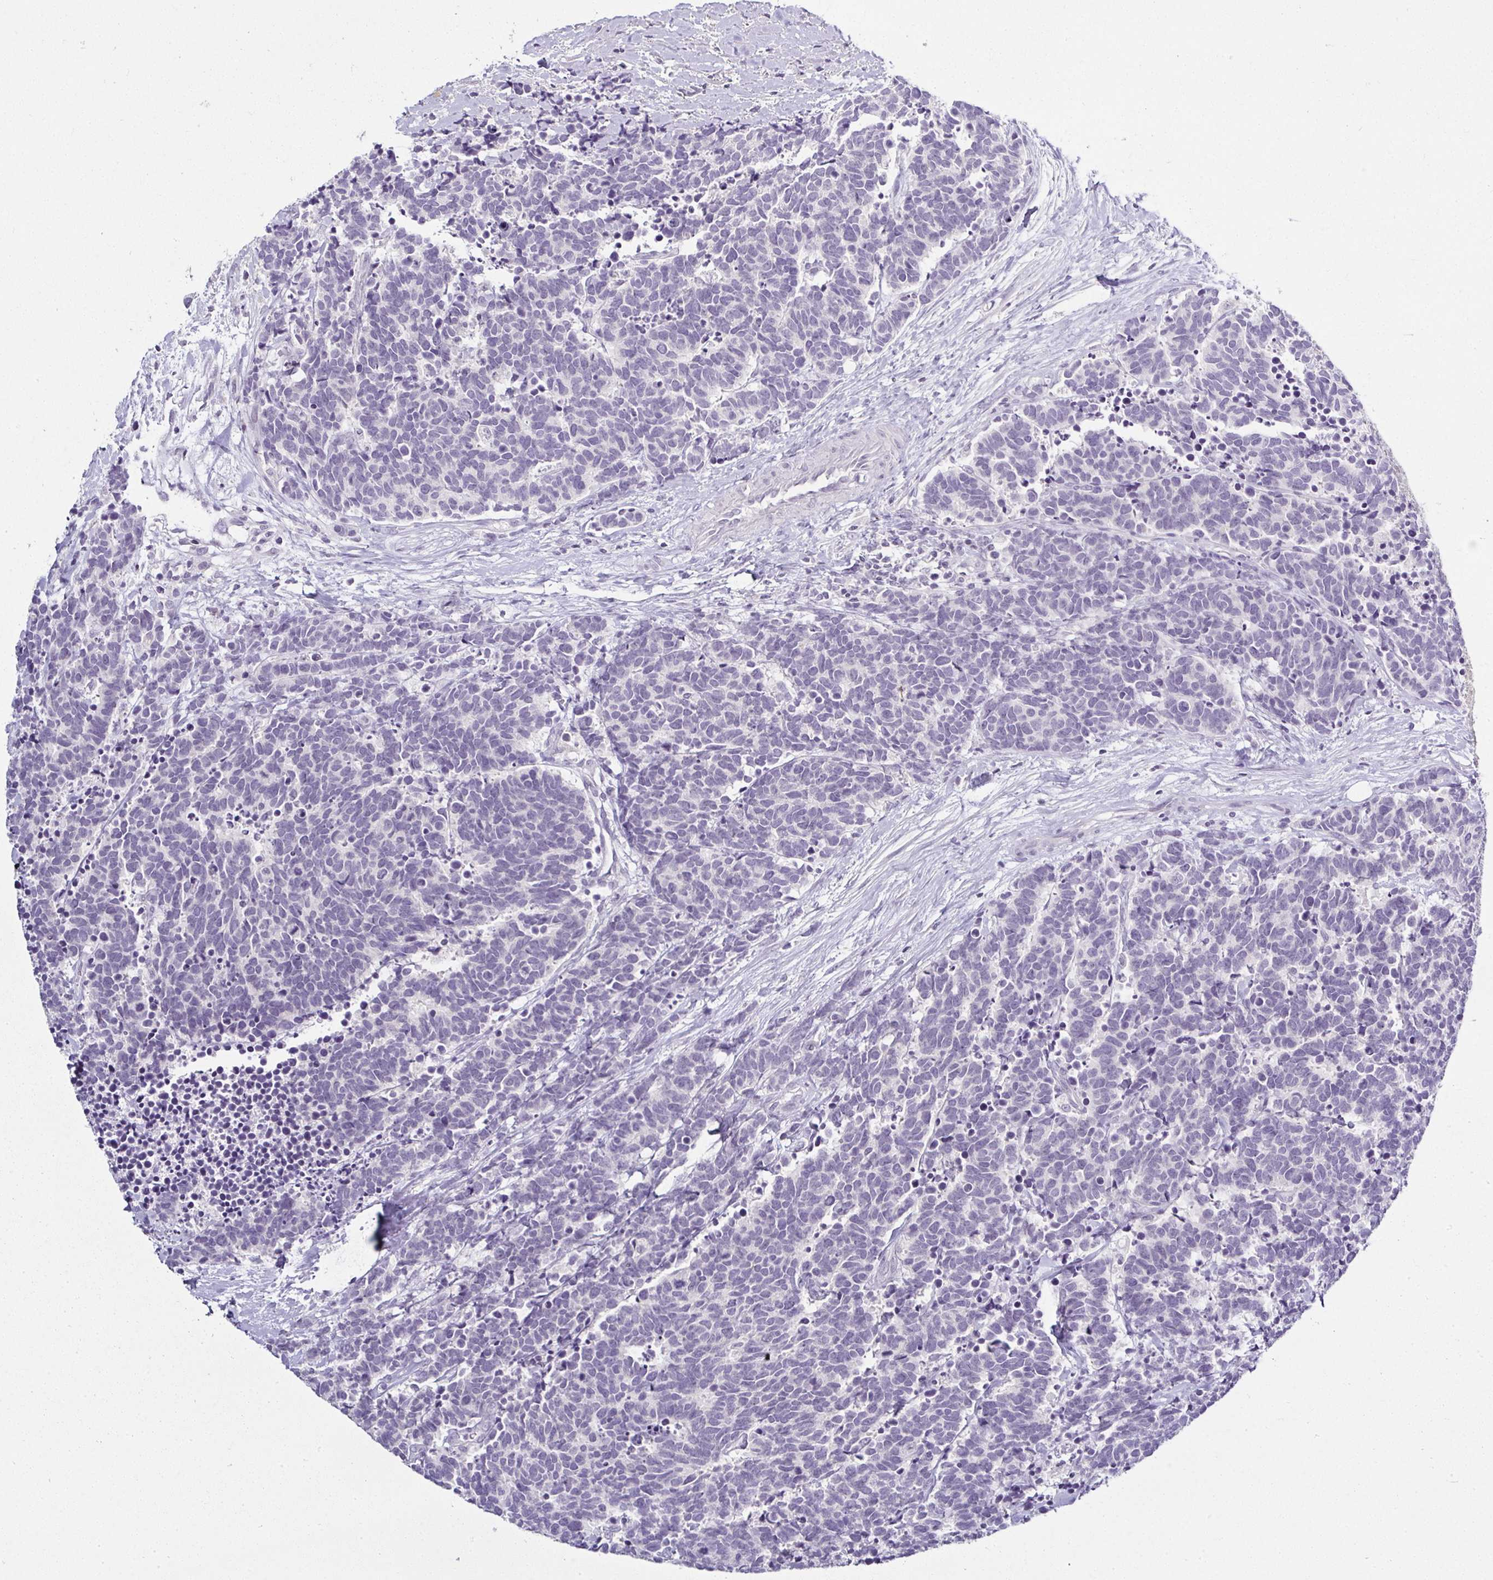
{"staining": {"intensity": "negative", "quantity": "none", "location": "none"}, "tissue": "carcinoid", "cell_type": "Tumor cells", "image_type": "cancer", "snomed": [{"axis": "morphology", "description": "Carcinoma, NOS"}, {"axis": "morphology", "description": "Carcinoid, malignant, NOS"}, {"axis": "topography", "description": "Prostate"}], "caption": "High power microscopy image of an immunohistochemistry (IHC) image of carcinoid, revealing no significant positivity in tumor cells.", "gene": "SERPINB3", "patient": {"sex": "male", "age": 57}}